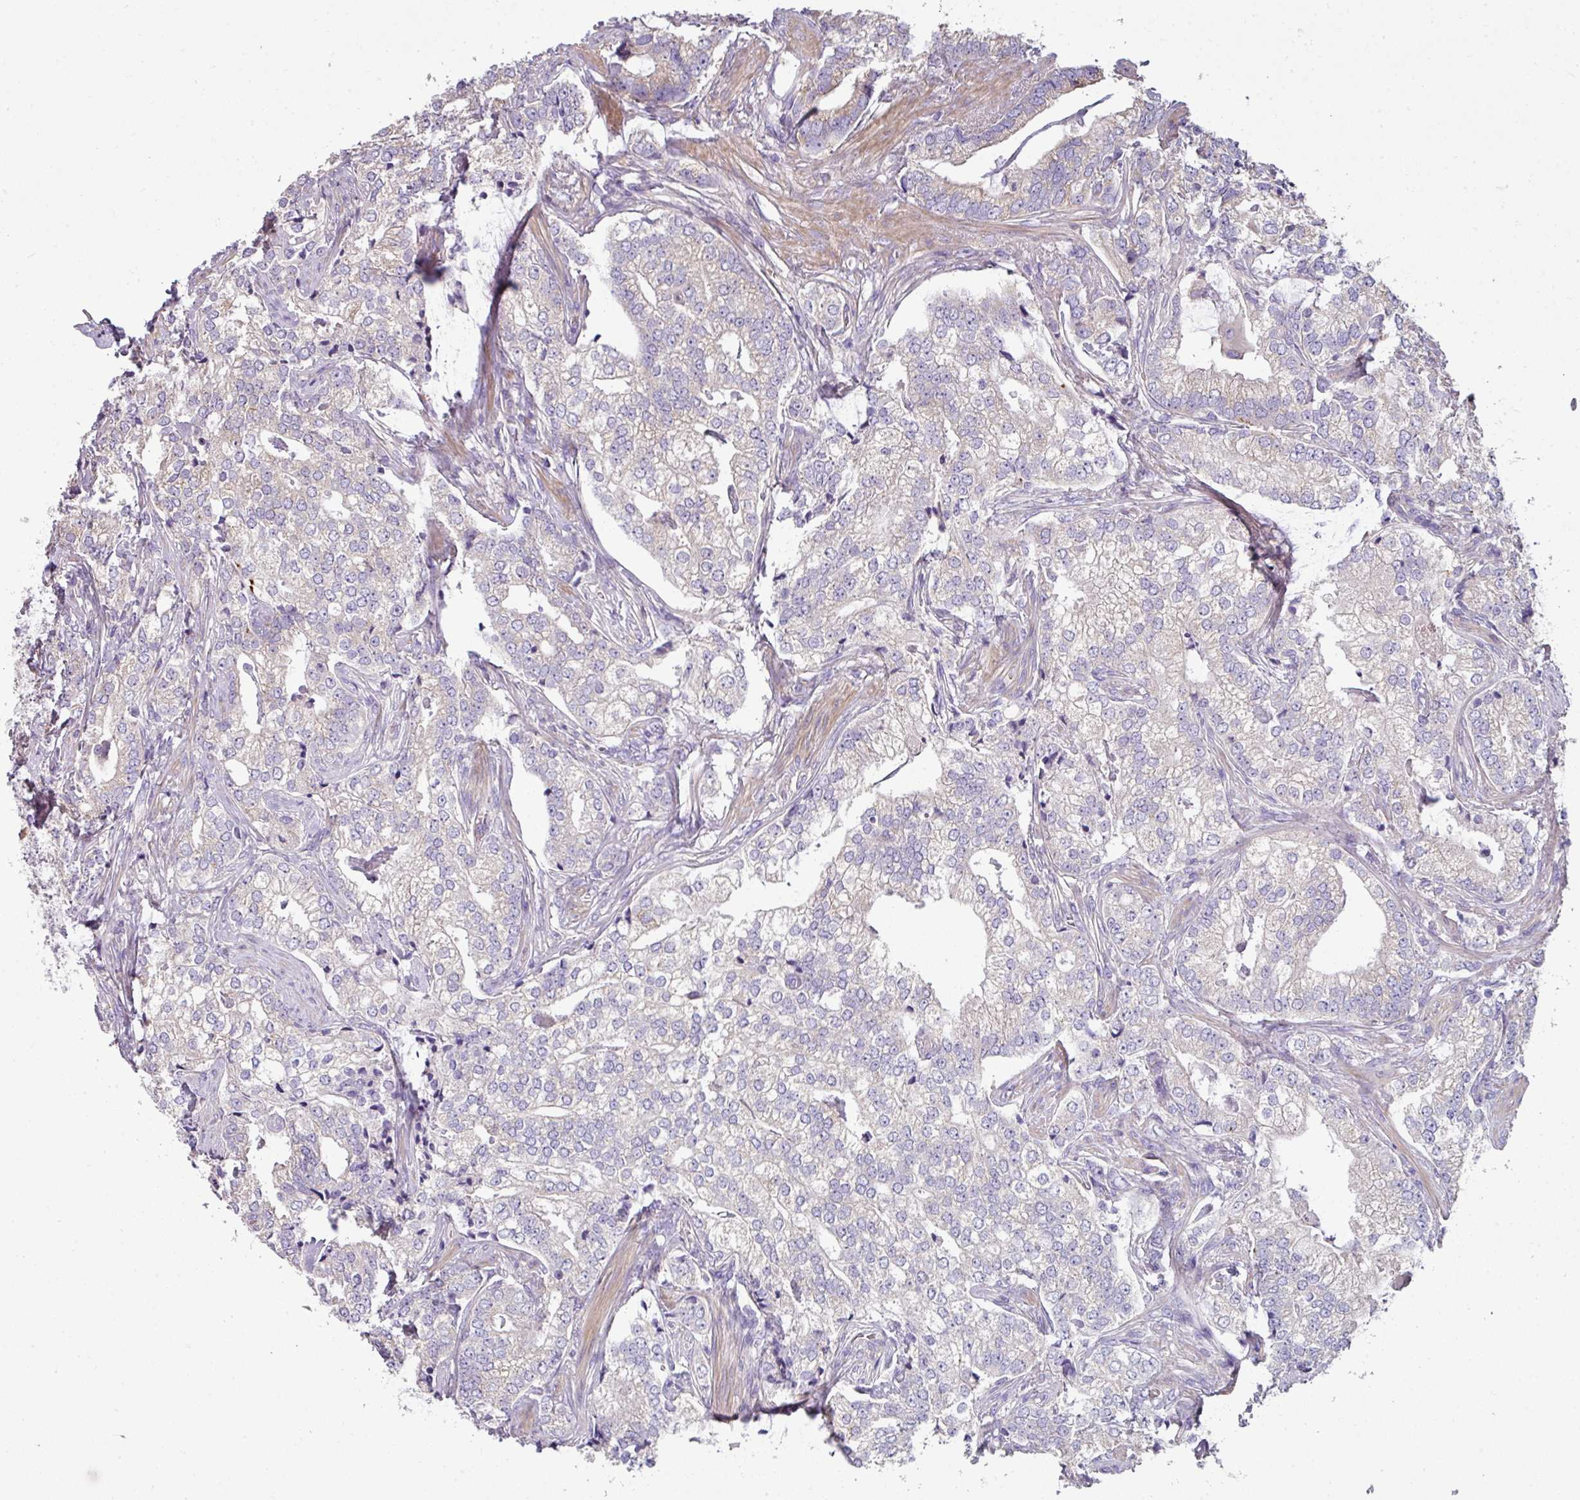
{"staining": {"intensity": "negative", "quantity": "none", "location": "none"}, "tissue": "prostate cancer", "cell_type": "Tumor cells", "image_type": "cancer", "snomed": [{"axis": "morphology", "description": "Adenocarcinoma, High grade"}, {"axis": "topography", "description": "Prostate"}], "caption": "The immunohistochemistry (IHC) histopathology image has no significant positivity in tumor cells of prostate cancer tissue. (Brightfield microscopy of DAB (3,3'-diaminobenzidine) IHC at high magnification).", "gene": "LRRC9", "patient": {"sex": "male", "age": 69}}